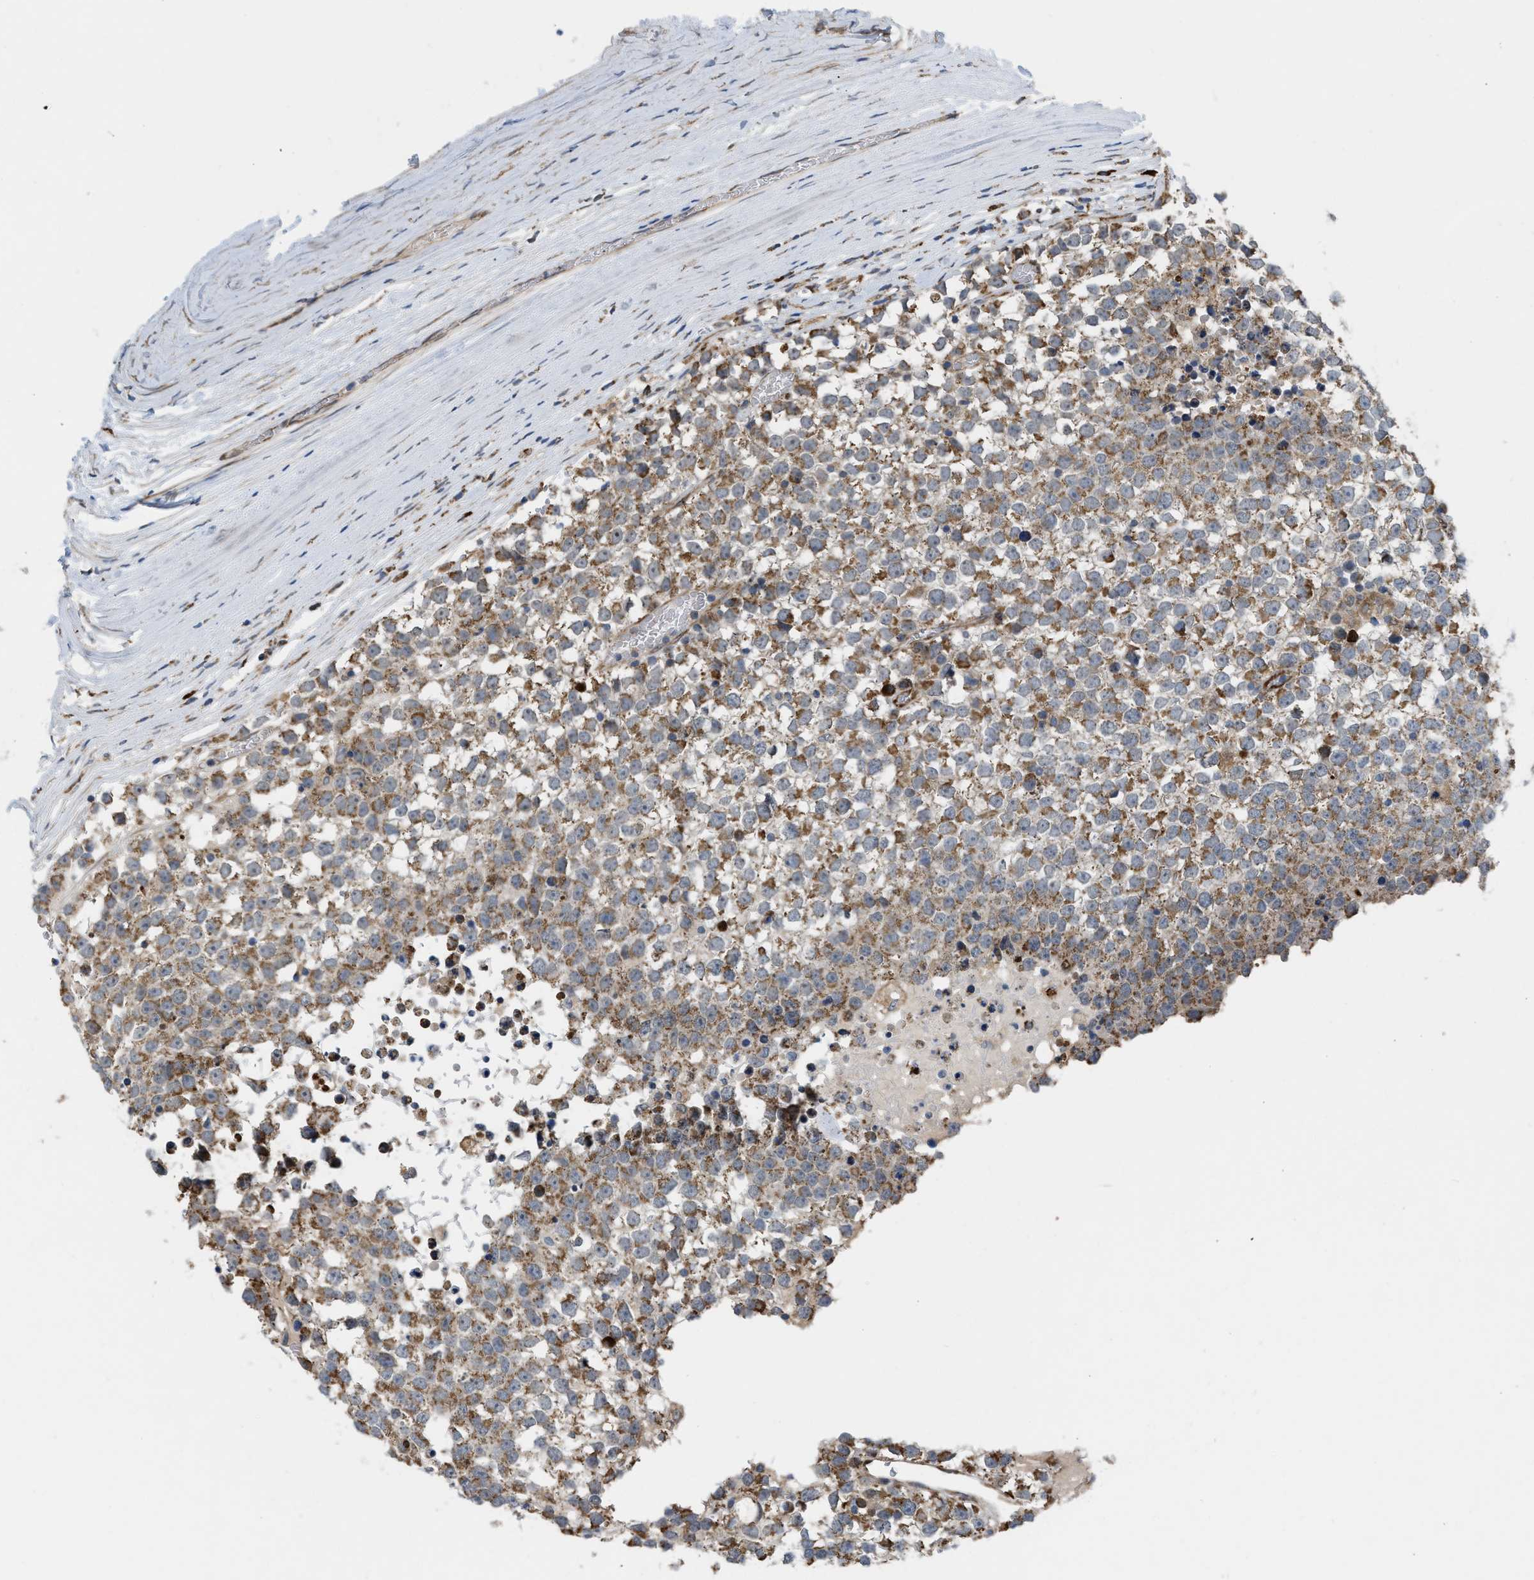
{"staining": {"intensity": "moderate", "quantity": ">75%", "location": "cytoplasmic/membranous"}, "tissue": "testis cancer", "cell_type": "Tumor cells", "image_type": "cancer", "snomed": [{"axis": "morphology", "description": "Seminoma, NOS"}, {"axis": "topography", "description": "Testis"}], "caption": "Moderate cytoplasmic/membranous staining is present in about >75% of tumor cells in seminoma (testis).", "gene": "EOGT", "patient": {"sex": "male", "age": 65}}